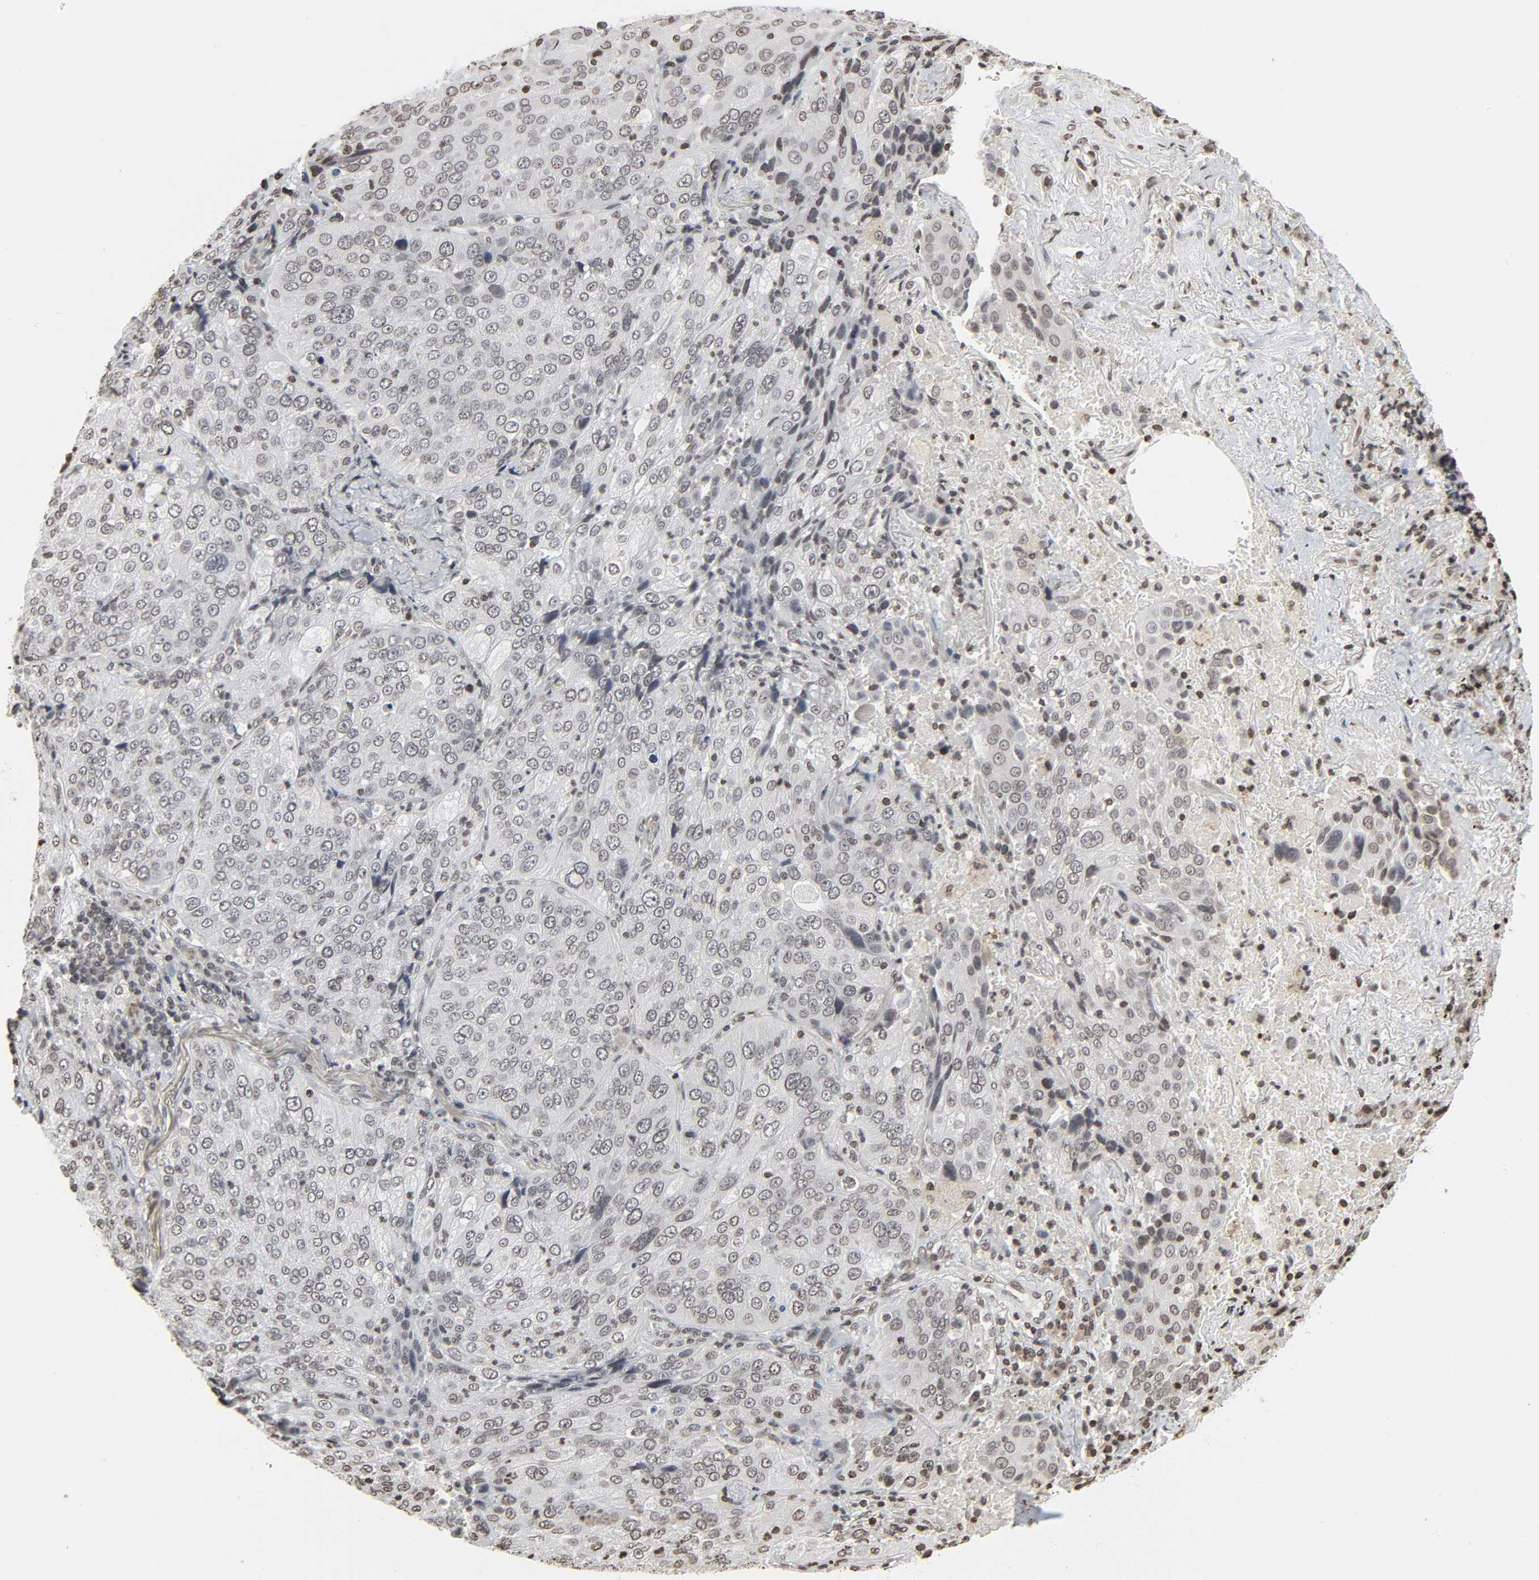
{"staining": {"intensity": "negative", "quantity": "none", "location": "none"}, "tissue": "lung cancer", "cell_type": "Tumor cells", "image_type": "cancer", "snomed": [{"axis": "morphology", "description": "Squamous cell carcinoma, NOS"}, {"axis": "topography", "description": "Lung"}], "caption": "Immunohistochemistry photomicrograph of neoplastic tissue: human squamous cell carcinoma (lung) stained with DAB exhibits no significant protein expression in tumor cells.", "gene": "ELAVL1", "patient": {"sex": "male", "age": 54}}